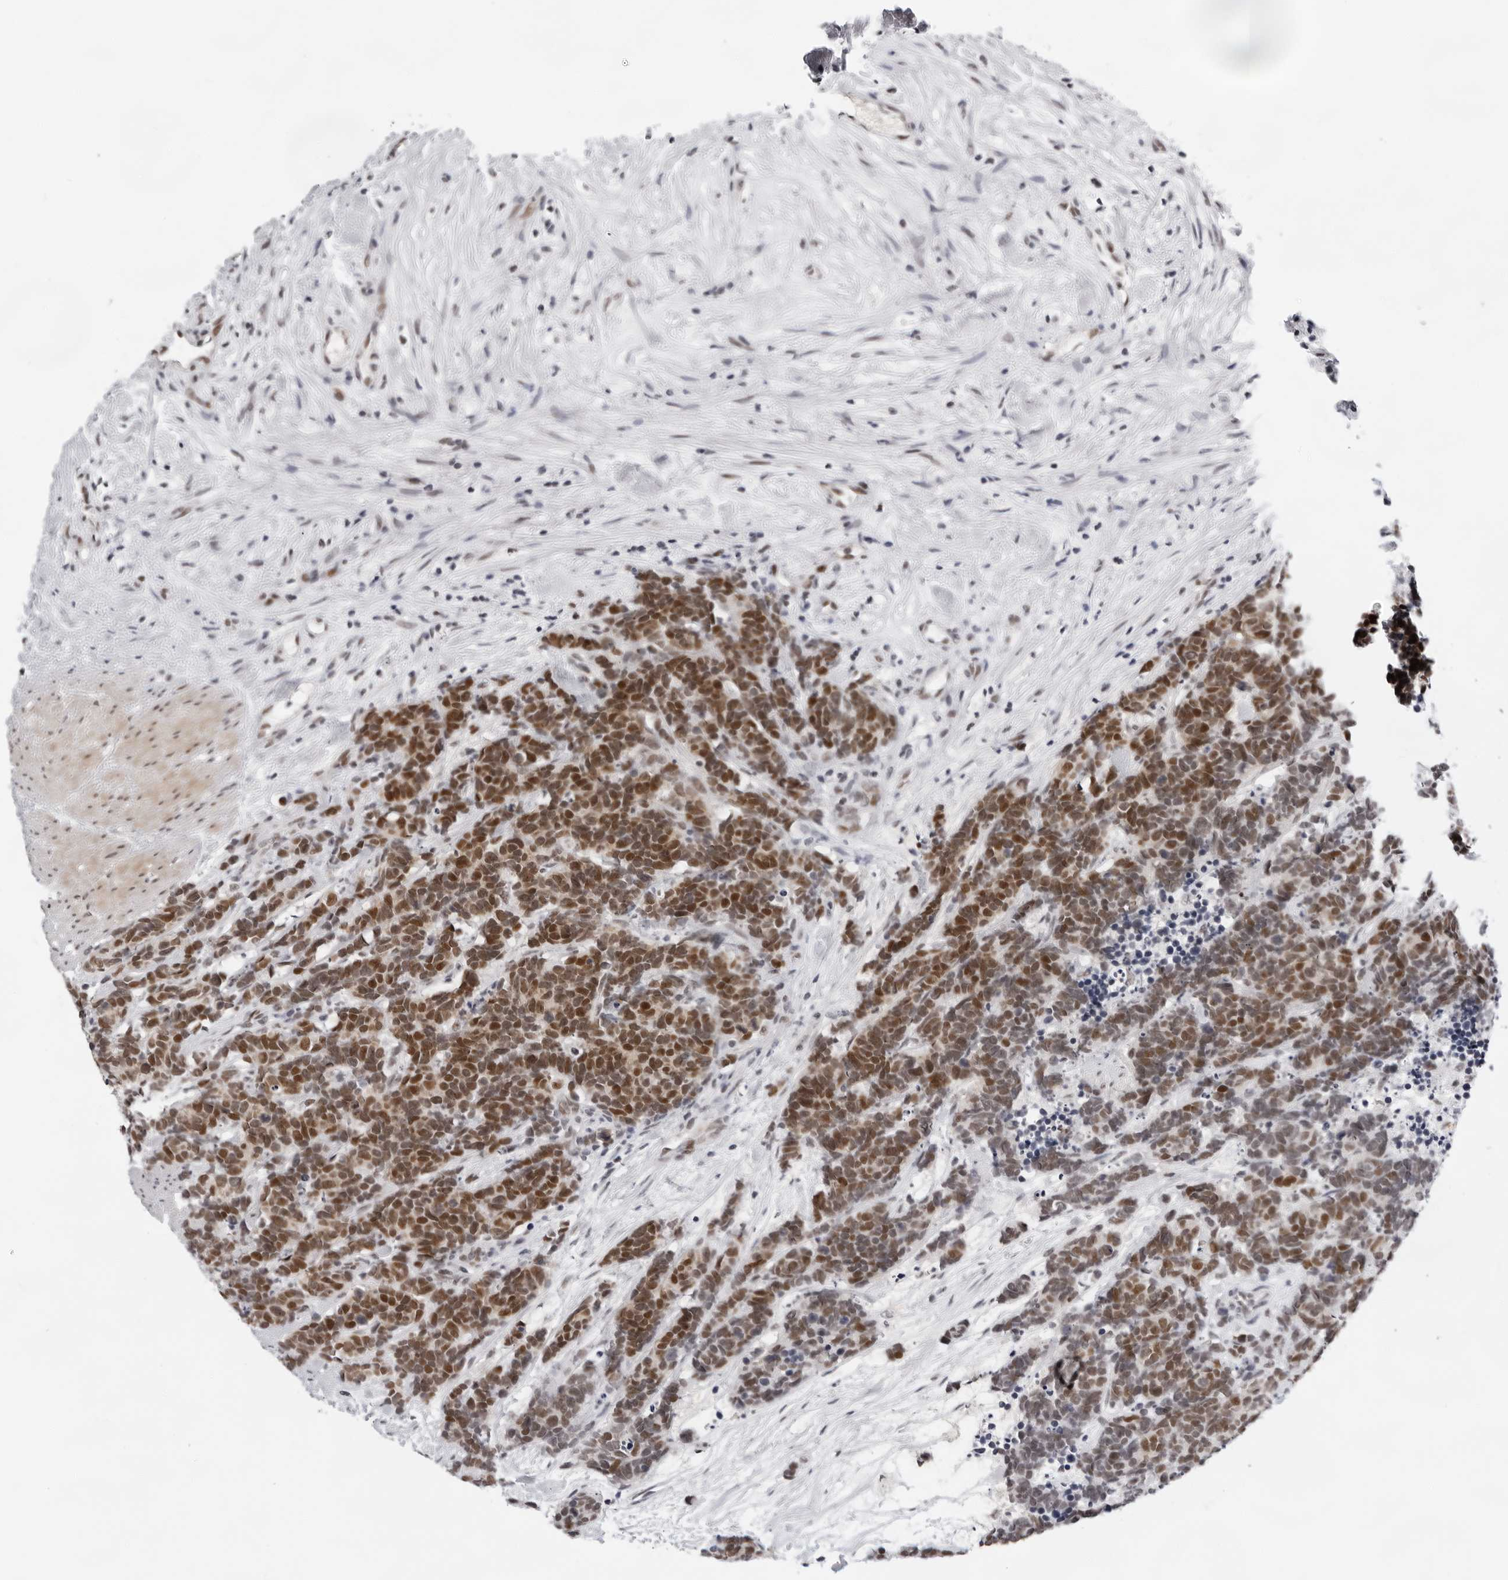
{"staining": {"intensity": "moderate", "quantity": ">75%", "location": "nuclear"}, "tissue": "carcinoid", "cell_type": "Tumor cells", "image_type": "cancer", "snomed": [{"axis": "morphology", "description": "Carcinoma, NOS"}, {"axis": "morphology", "description": "Carcinoid, malignant, NOS"}, {"axis": "topography", "description": "Urinary bladder"}], "caption": "Immunohistochemistry micrograph of neoplastic tissue: carcinoid stained using immunohistochemistry (IHC) exhibits medium levels of moderate protein expression localized specifically in the nuclear of tumor cells, appearing as a nuclear brown color.", "gene": "USP1", "patient": {"sex": "male", "age": 57}}